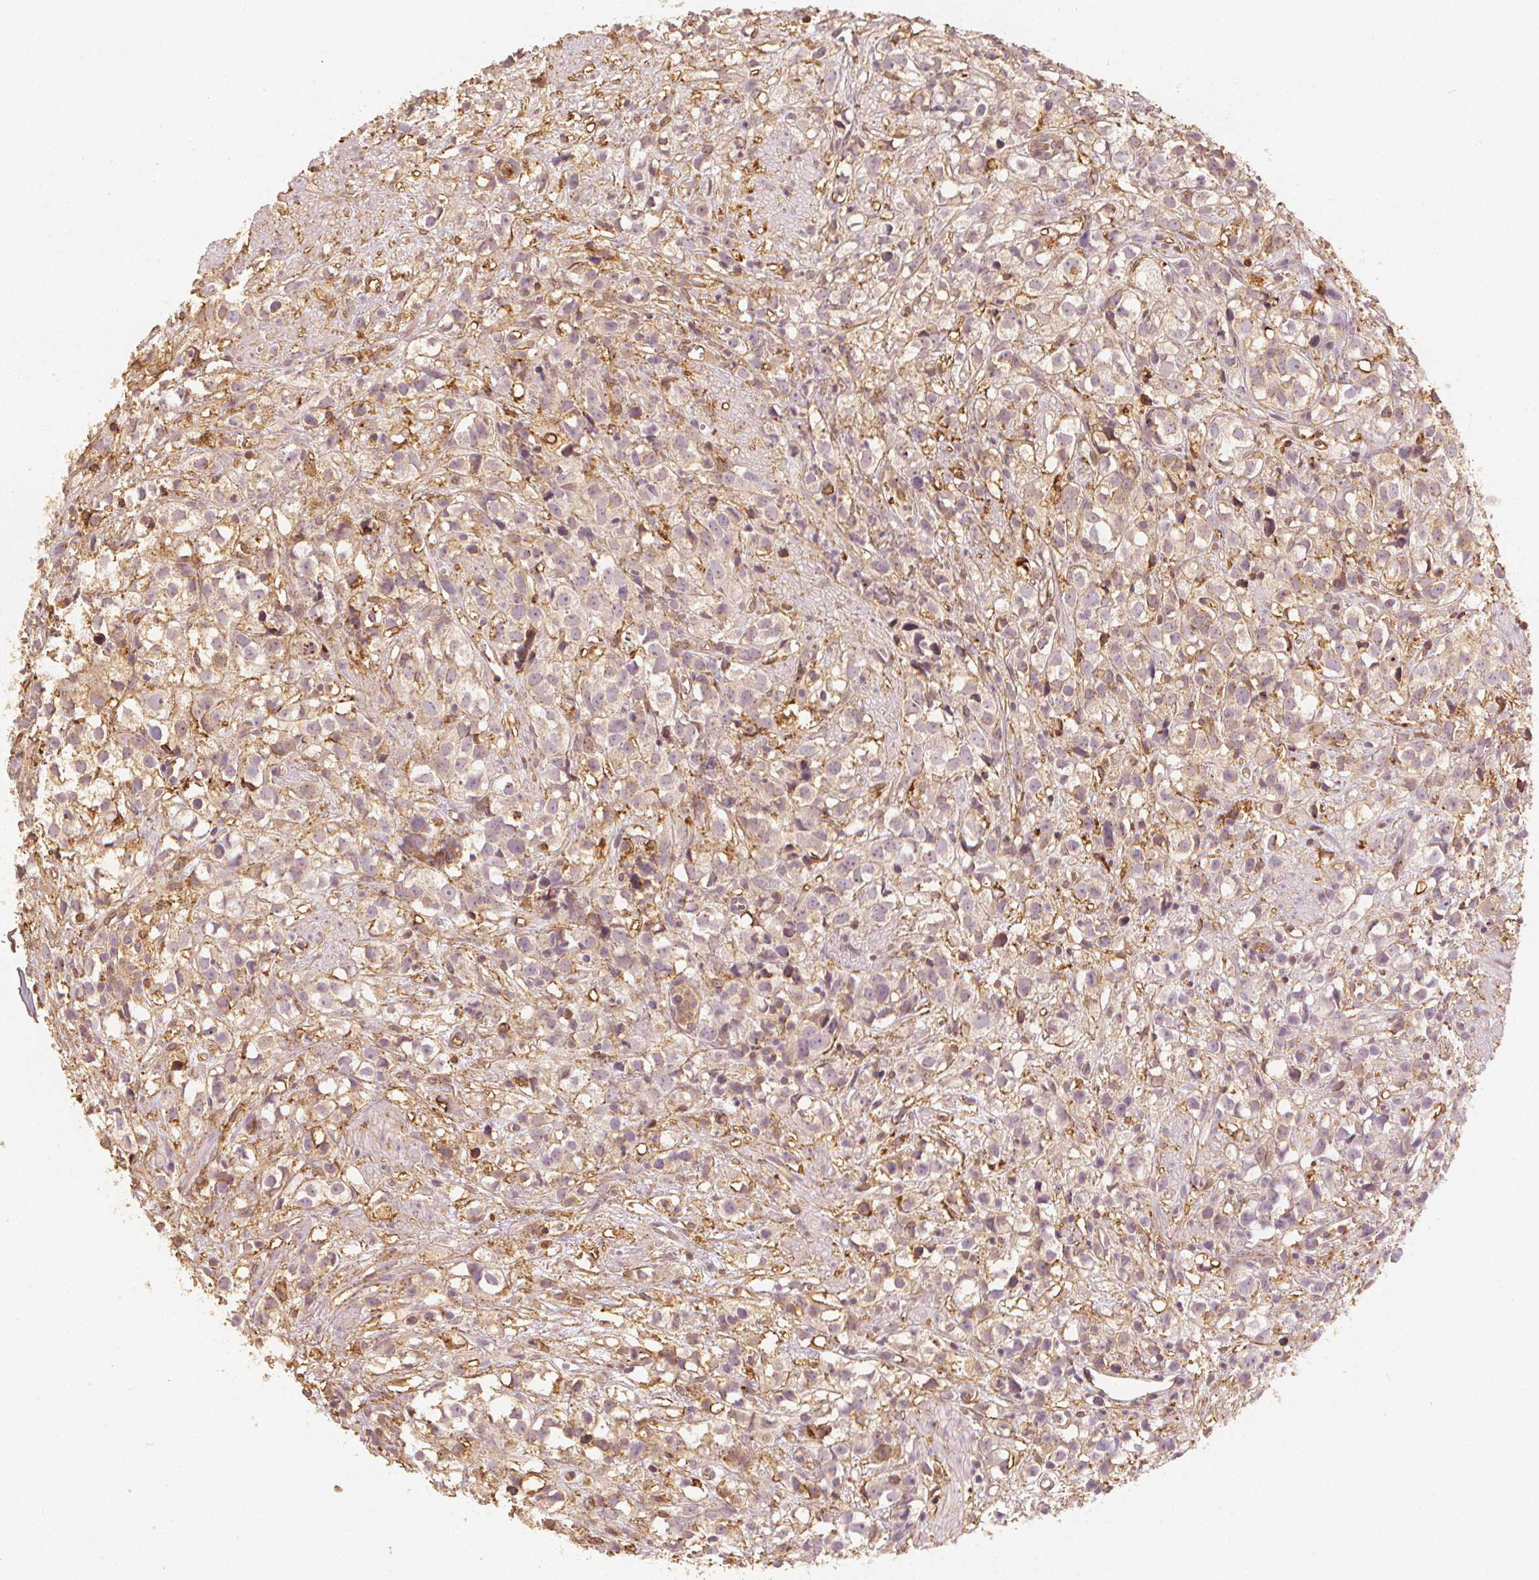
{"staining": {"intensity": "weak", "quantity": "25%-75%", "location": "cytoplasmic/membranous"}, "tissue": "prostate cancer", "cell_type": "Tumor cells", "image_type": "cancer", "snomed": [{"axis": "morphology", "description": "Adenocarcinoma, High grade"}, {"axis": "topography", "description": "Prostate"}], "caption": "A high-resolution image shows immunohistochemistry staining of prostate cancer, which reveals weak cytoplasmic/membranous positivity in about 25%-75% of tumor cells.", "gene": "ARHGAP26", "patient": {"sex": "male", "age": 68}}